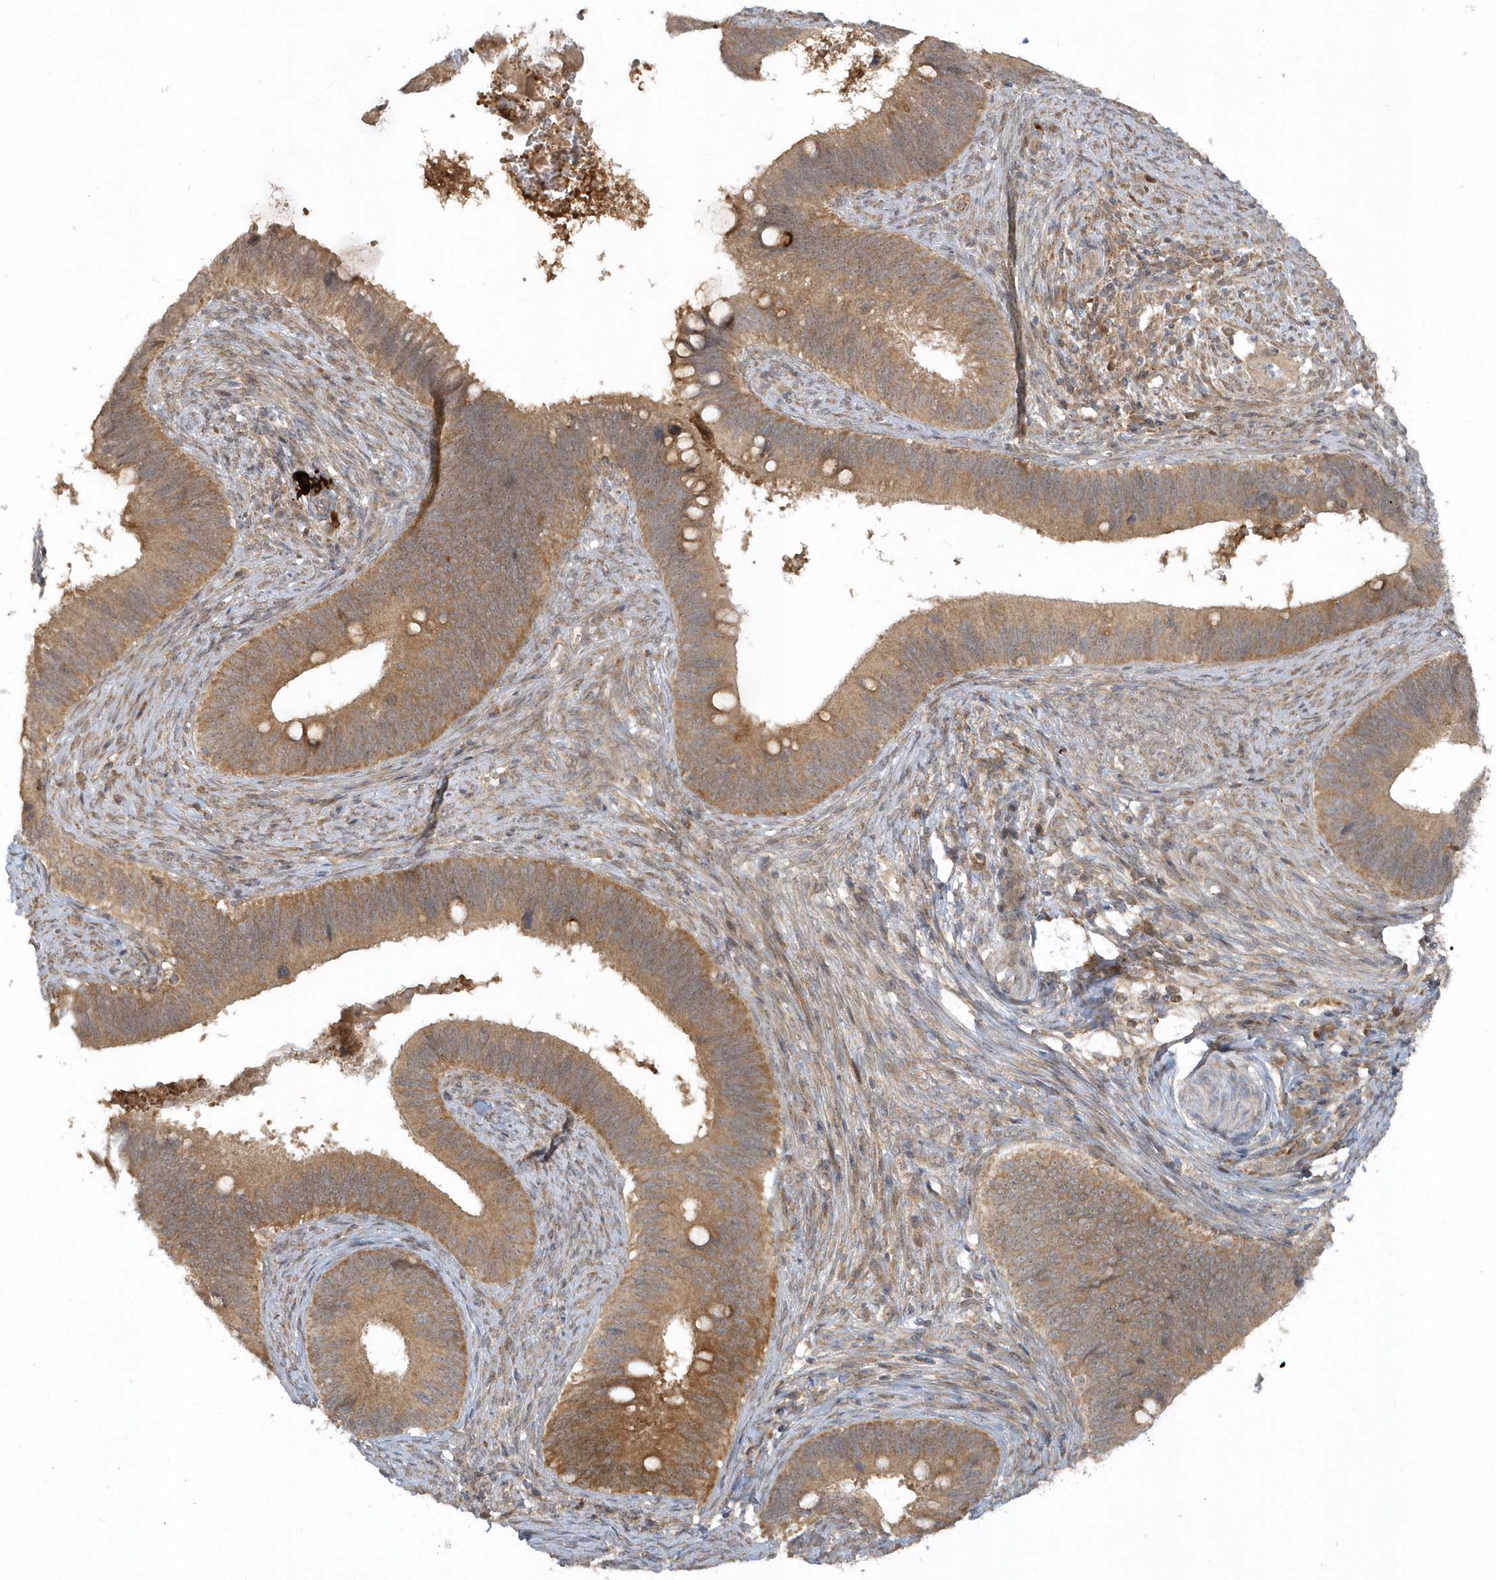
{"staining": {"intensity": "moderate", "quantity": ">75%", "location": "cytoplasmic/membranous"}, "tissue": "cervical cancer", "cell_type": "Tumor cells", "image_type": "cancer", "snomed": [{"axis": "morphology", "description": "Adenocarcinoma, NOS"}, {"axis": "topography", "description": "Cervix"}], "caption": "Adenocarcinoma (cervical) stained with a protein marker demonstrates moderate staining in tumor cells.", "gene": "THG1L", "patient": {"sex": "female", "age": 42}}